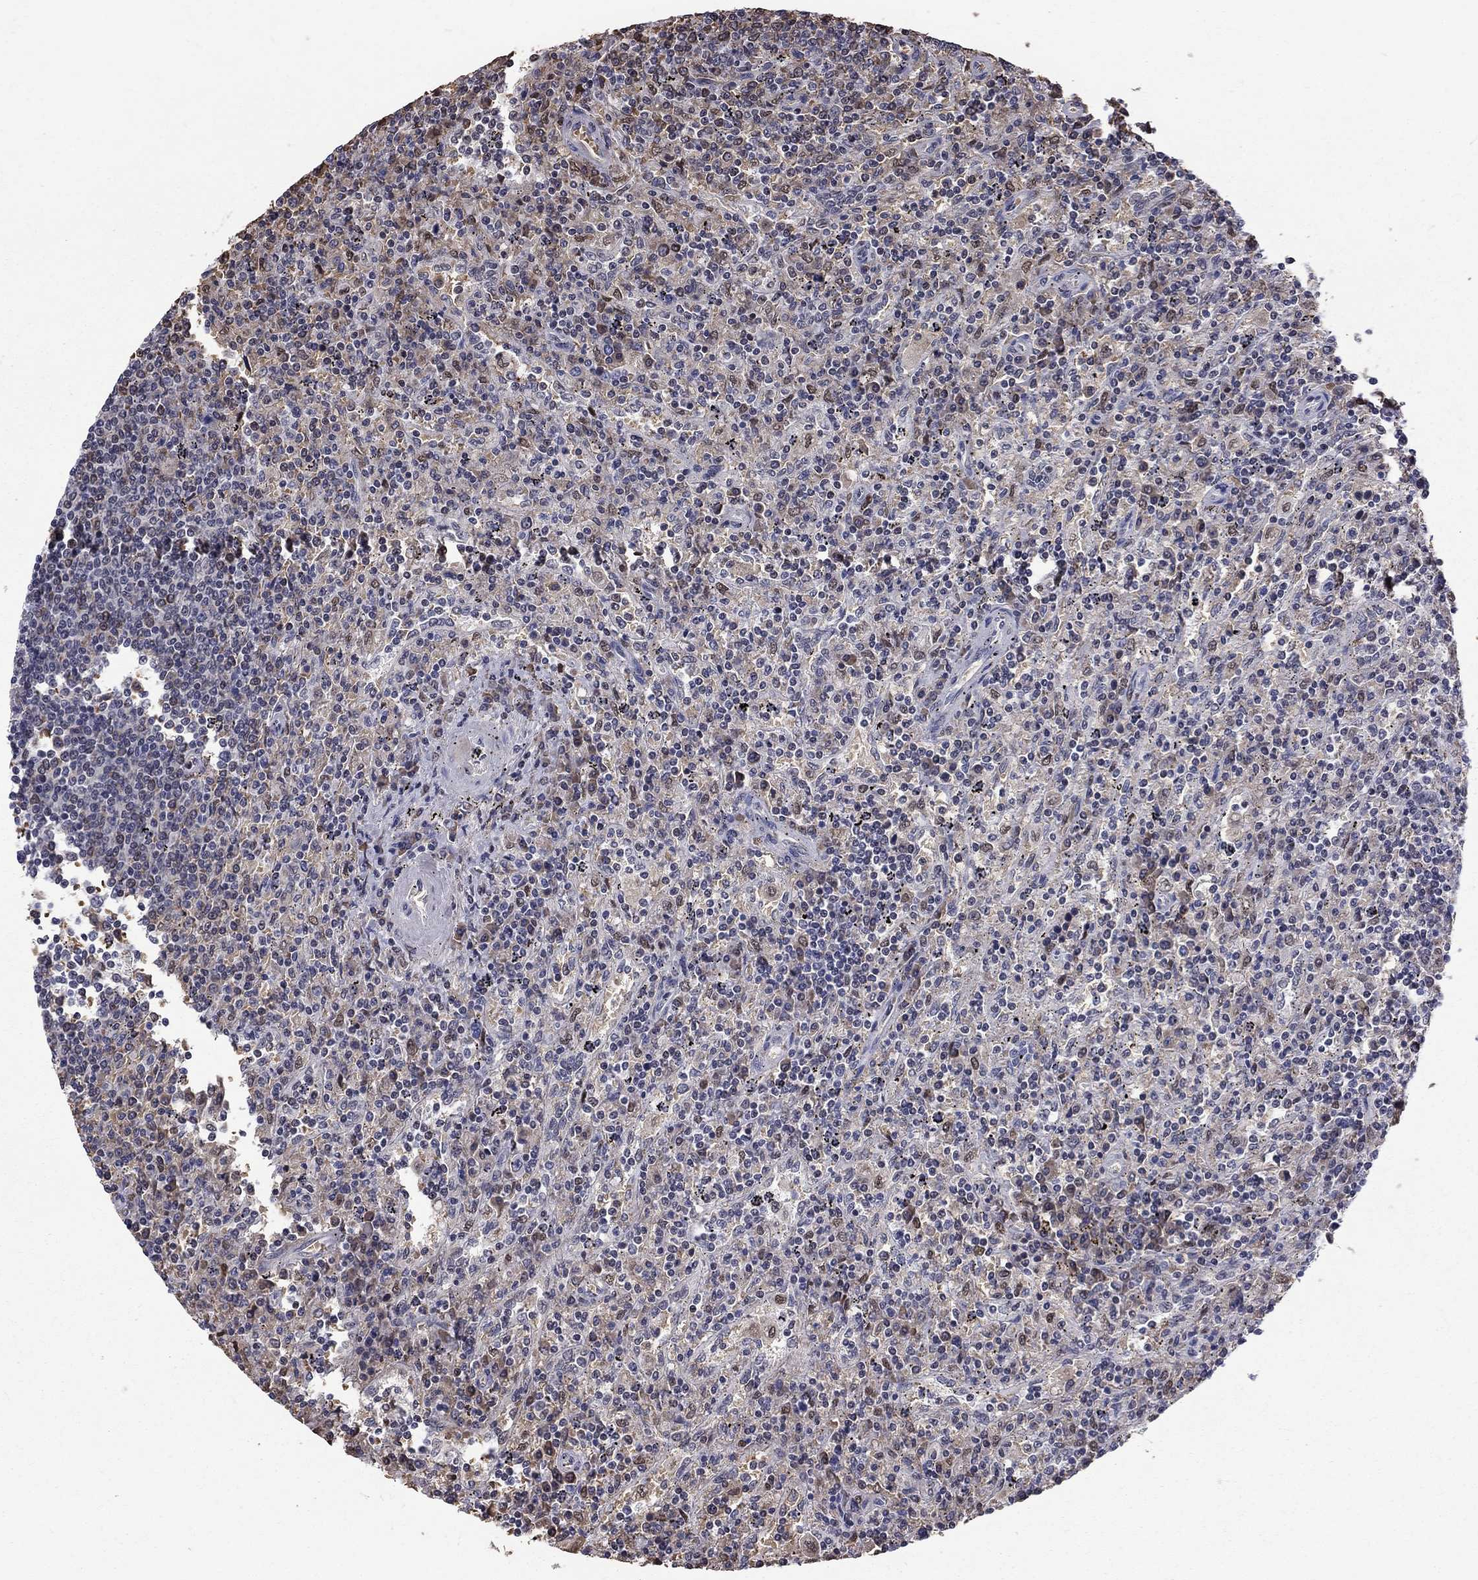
{"staining": {"intensity": "negative", "quantity": "none", "location": "none"}, "tissue": "lymphoma", "cell_type": "Tumor cells", "image_type": "cancer", "snomed": [{"axis": "morphology", "description": "Malignant lymphoma, non-Hodgkin's type, Low grade"}, {"axis": "topography", "description": "Spleen"}], "caption": "DAB immunohistochemical staining of human malignant lymphoma, non-Hodgkin's type (low-grade) exhibits no significant expression in tumor cells.", "gene": "HSPB2", "patient": {"sex": "male", "age": 62}}